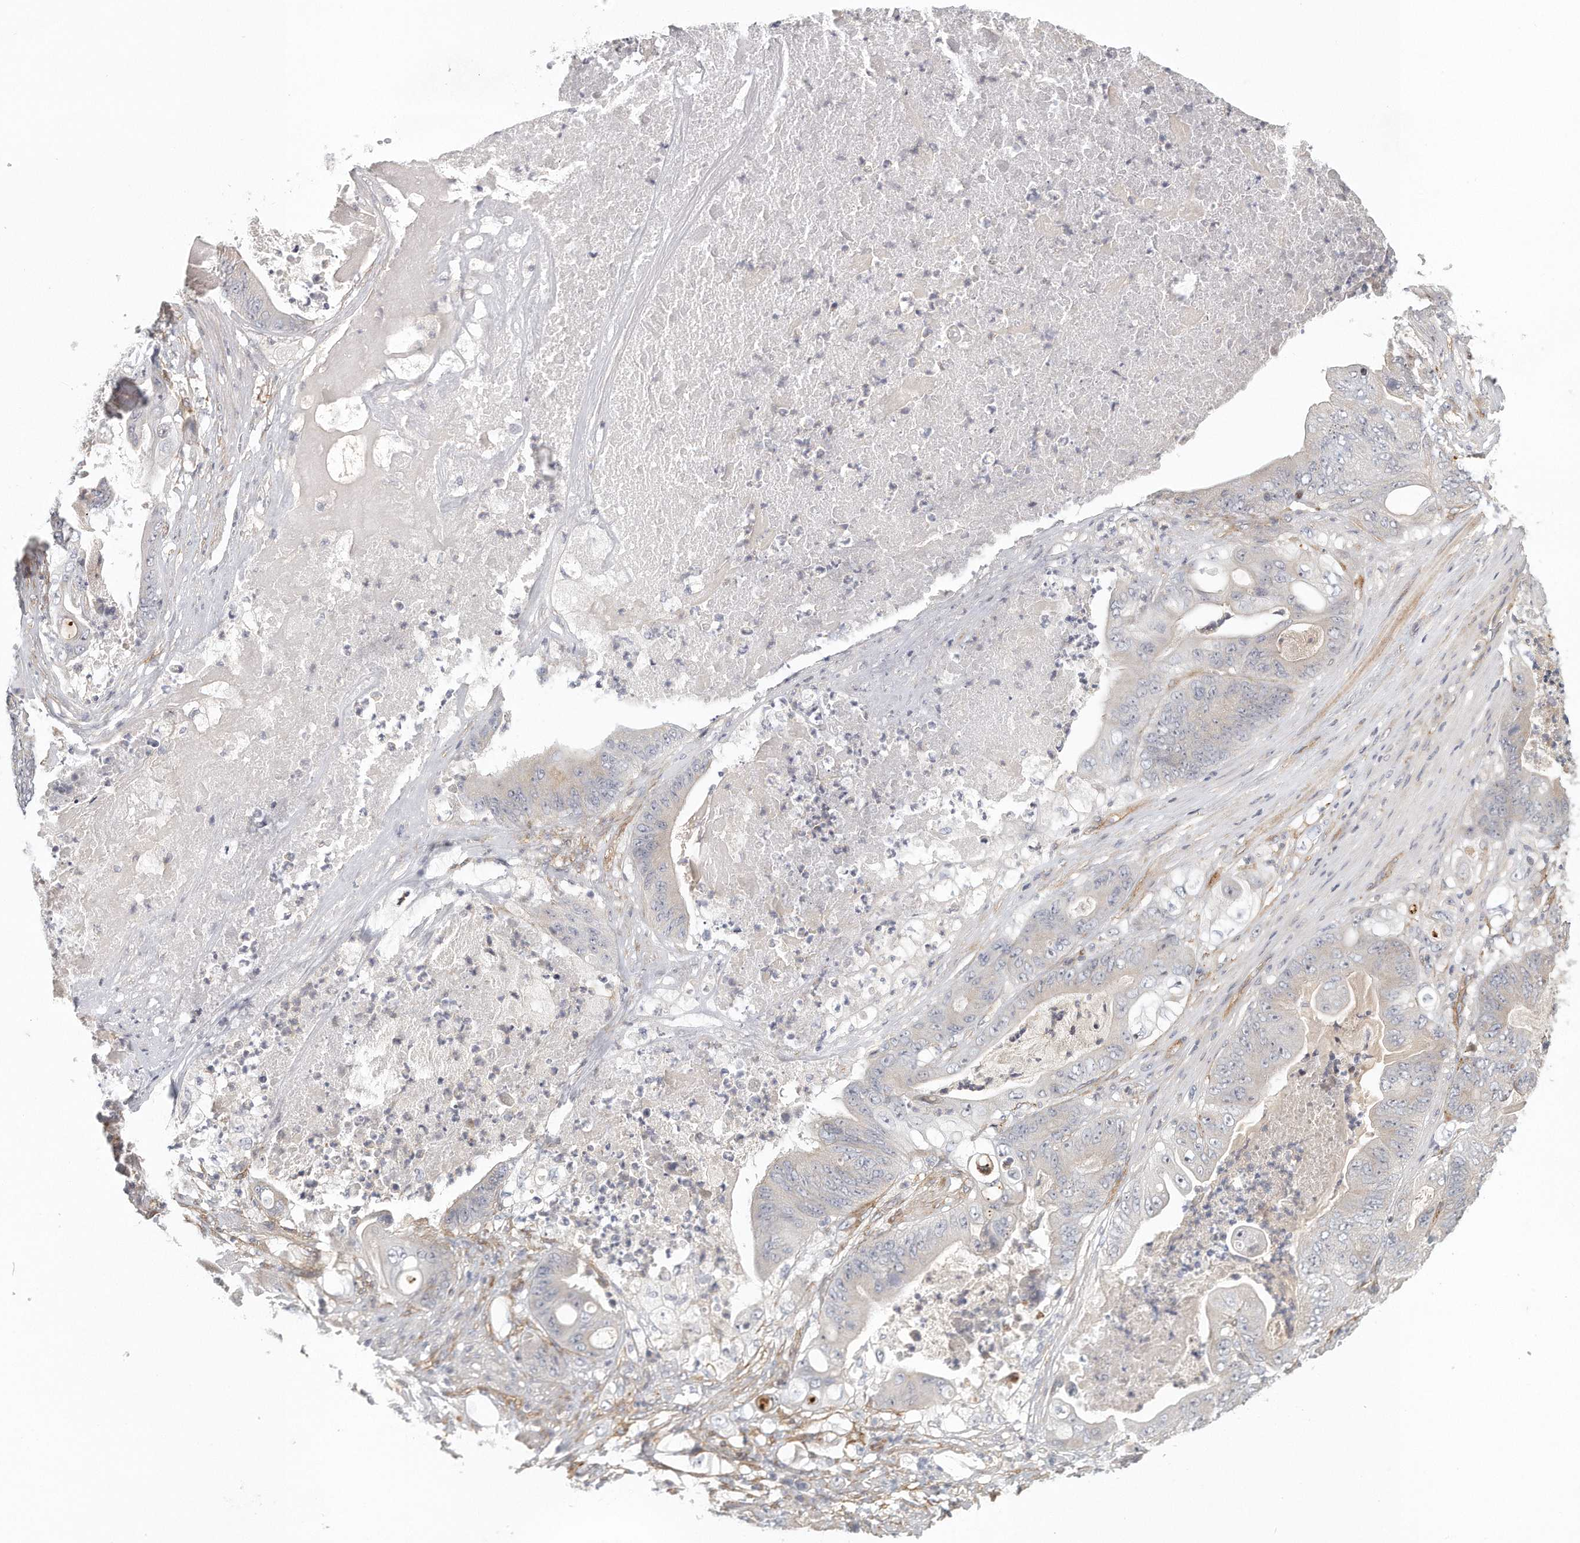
{"staining": {"intensity": "negative", "quantity": "none", "location": "none"}, "tissue": "stomach cancer", "cell_type": "Tumor cells", "image_type": "cancer", "snomed": [{"axis": "morphology", "description": "Adenocarcinoma, NOS"}, {"axis": "topography", "description": "Stomach"}], "caption": "This is a photomicrograph of IHC staining of stomach cancer, which shows no positivity in tumor cells.", "gene": "MTERF4", "patient": {"sex": "female", "age": 73}}